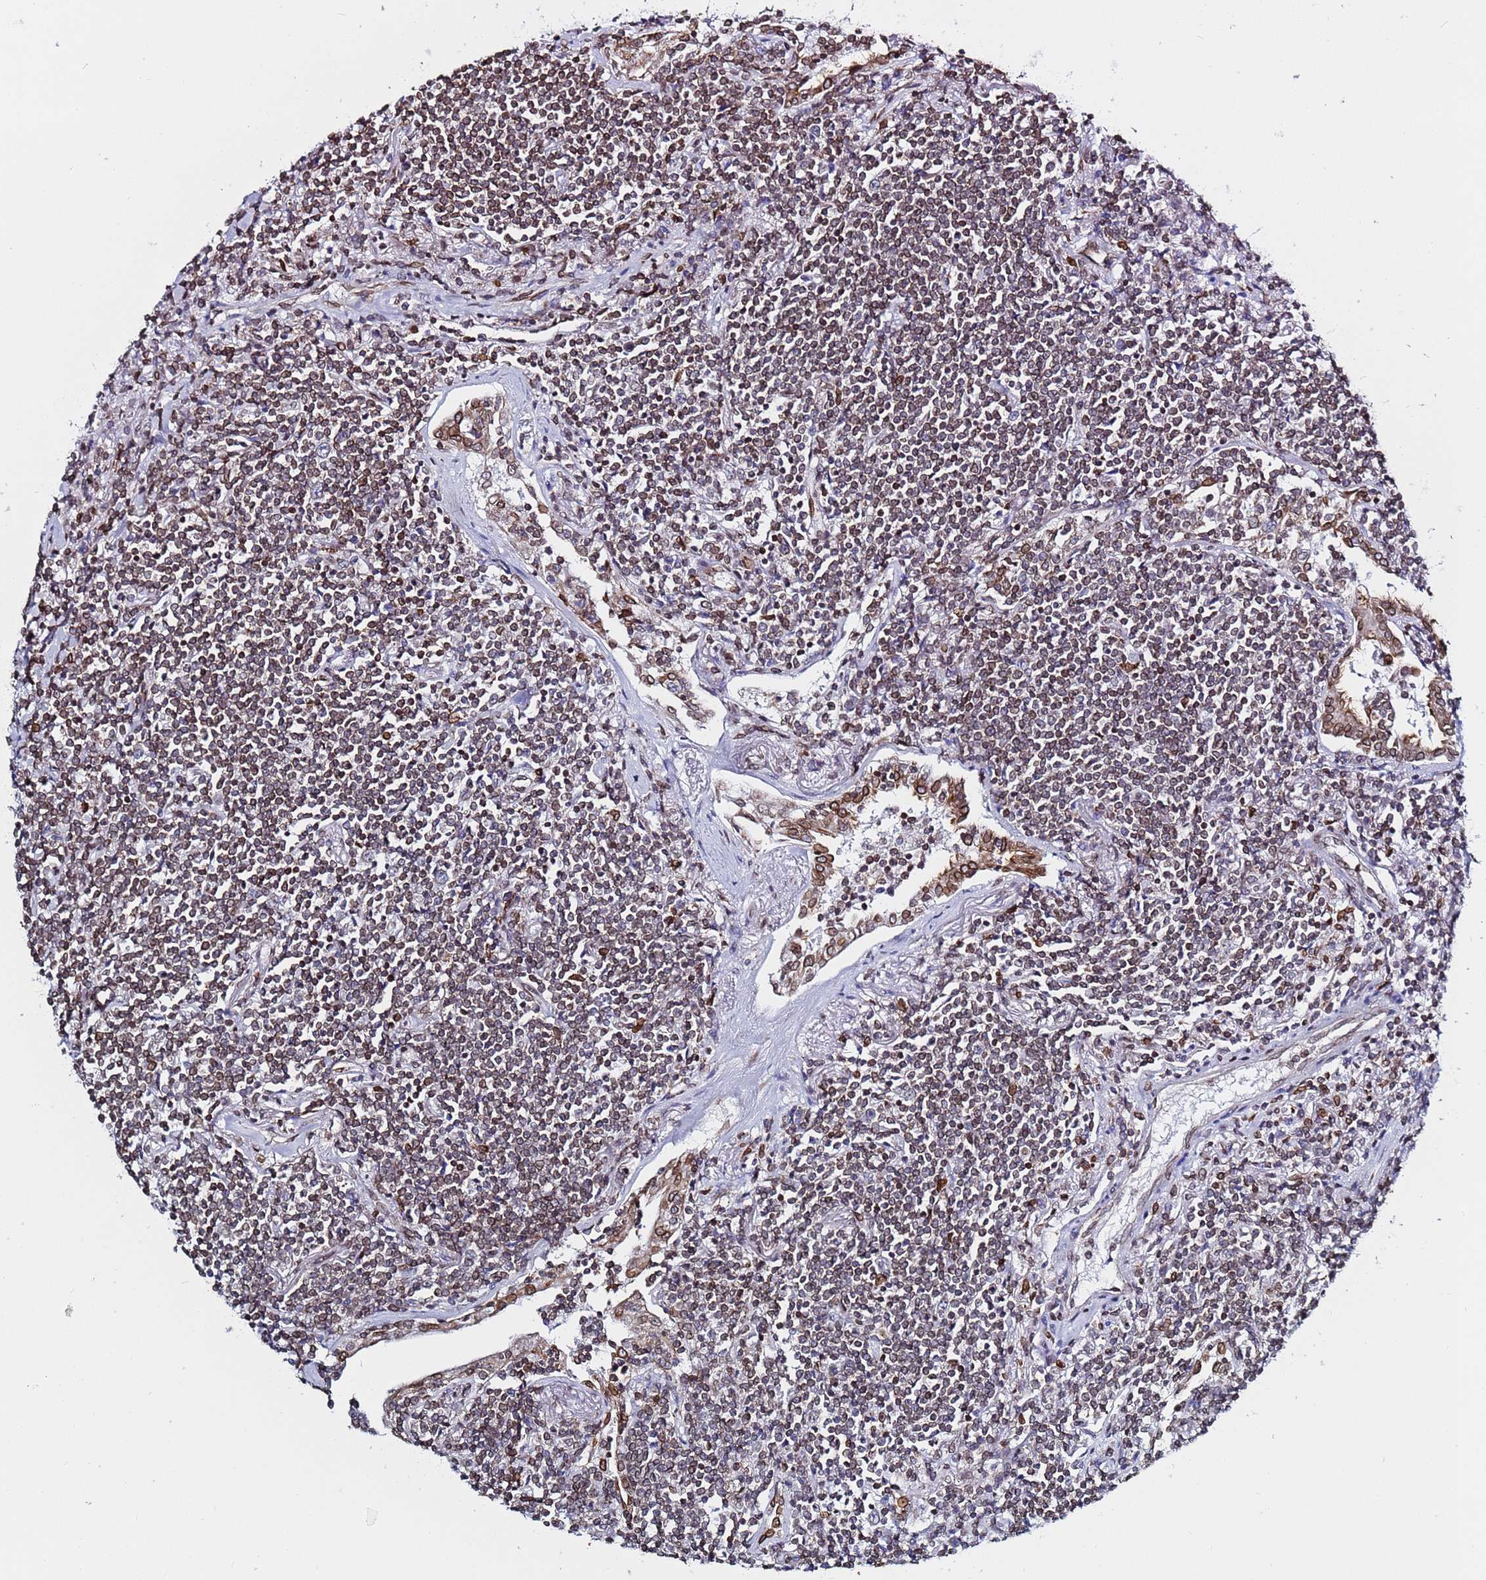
{"staining": {"intensity": "moderate", "quantity": "25%-75%", "location": "nuclear"}, "tissue": "lymphoma", "cell_type": "Tumor cells", "image_type": "cancer", "snomed": [{"axis": "morphology", "description": "Malignant lymphoma, non-Hodgkin's type, Low grade"}, {"axis": "topography", "description": "Lung"}], "caption": "Protein expression analysis of human low-grade malignant lymphoma, non-Hodgkin's type reveals moderate nuclear positivity in about 25%-75% of tumor cells.", "gene": "TOR1AIP1", "patient": {"sex": "female", "age": 71}}